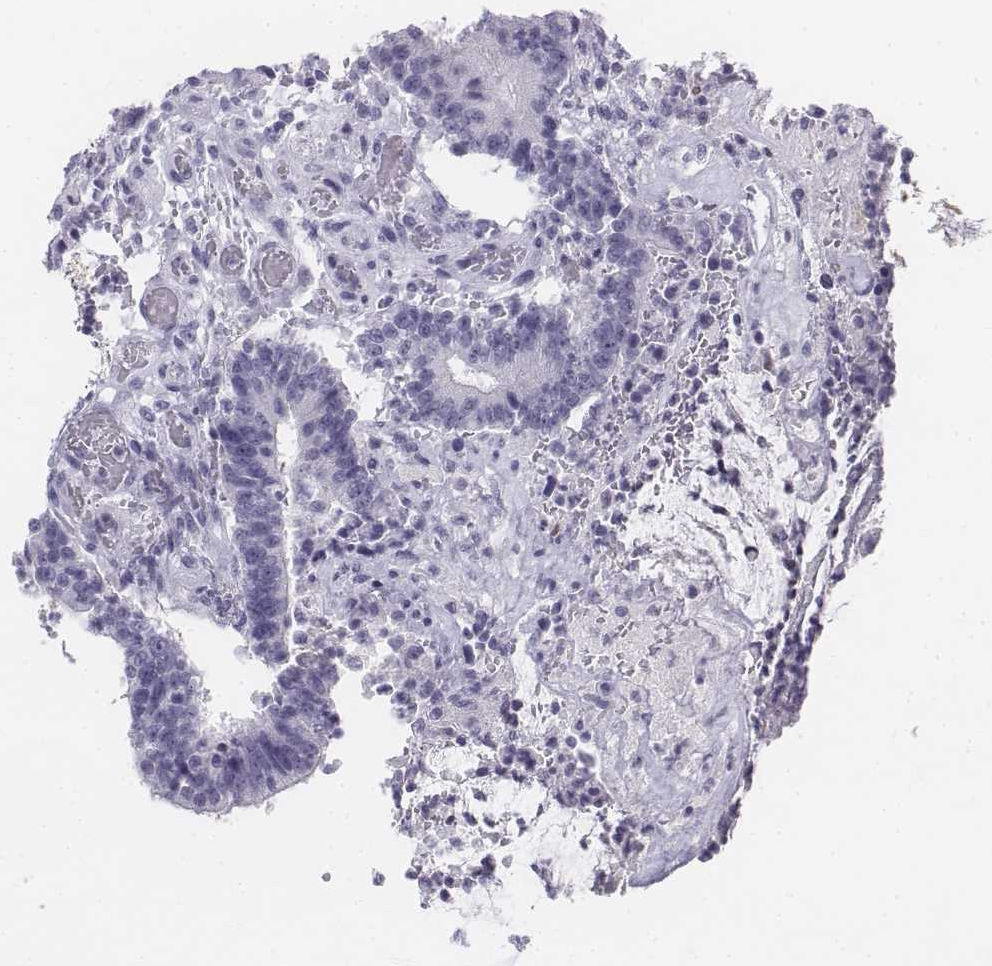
{"staining": {"intensity": "negative", "quantity": "none", "location": "none"}, "tissue": "colorectal cancer", "cell_type": "Tumor cells", "image_type": "cancer", "snomed": [{"axis": "morphology", "description": "Adenocarcinoma, NOS"}, {"axis": "topography", "description": "Colon"}], "caption": "Adenocarcinoma (colorectal) was stained to show a protein in brown. There is no significant expression in tumor cells.", "gene": "UCN2", "patient": {"sex": "female", "age": 43}}